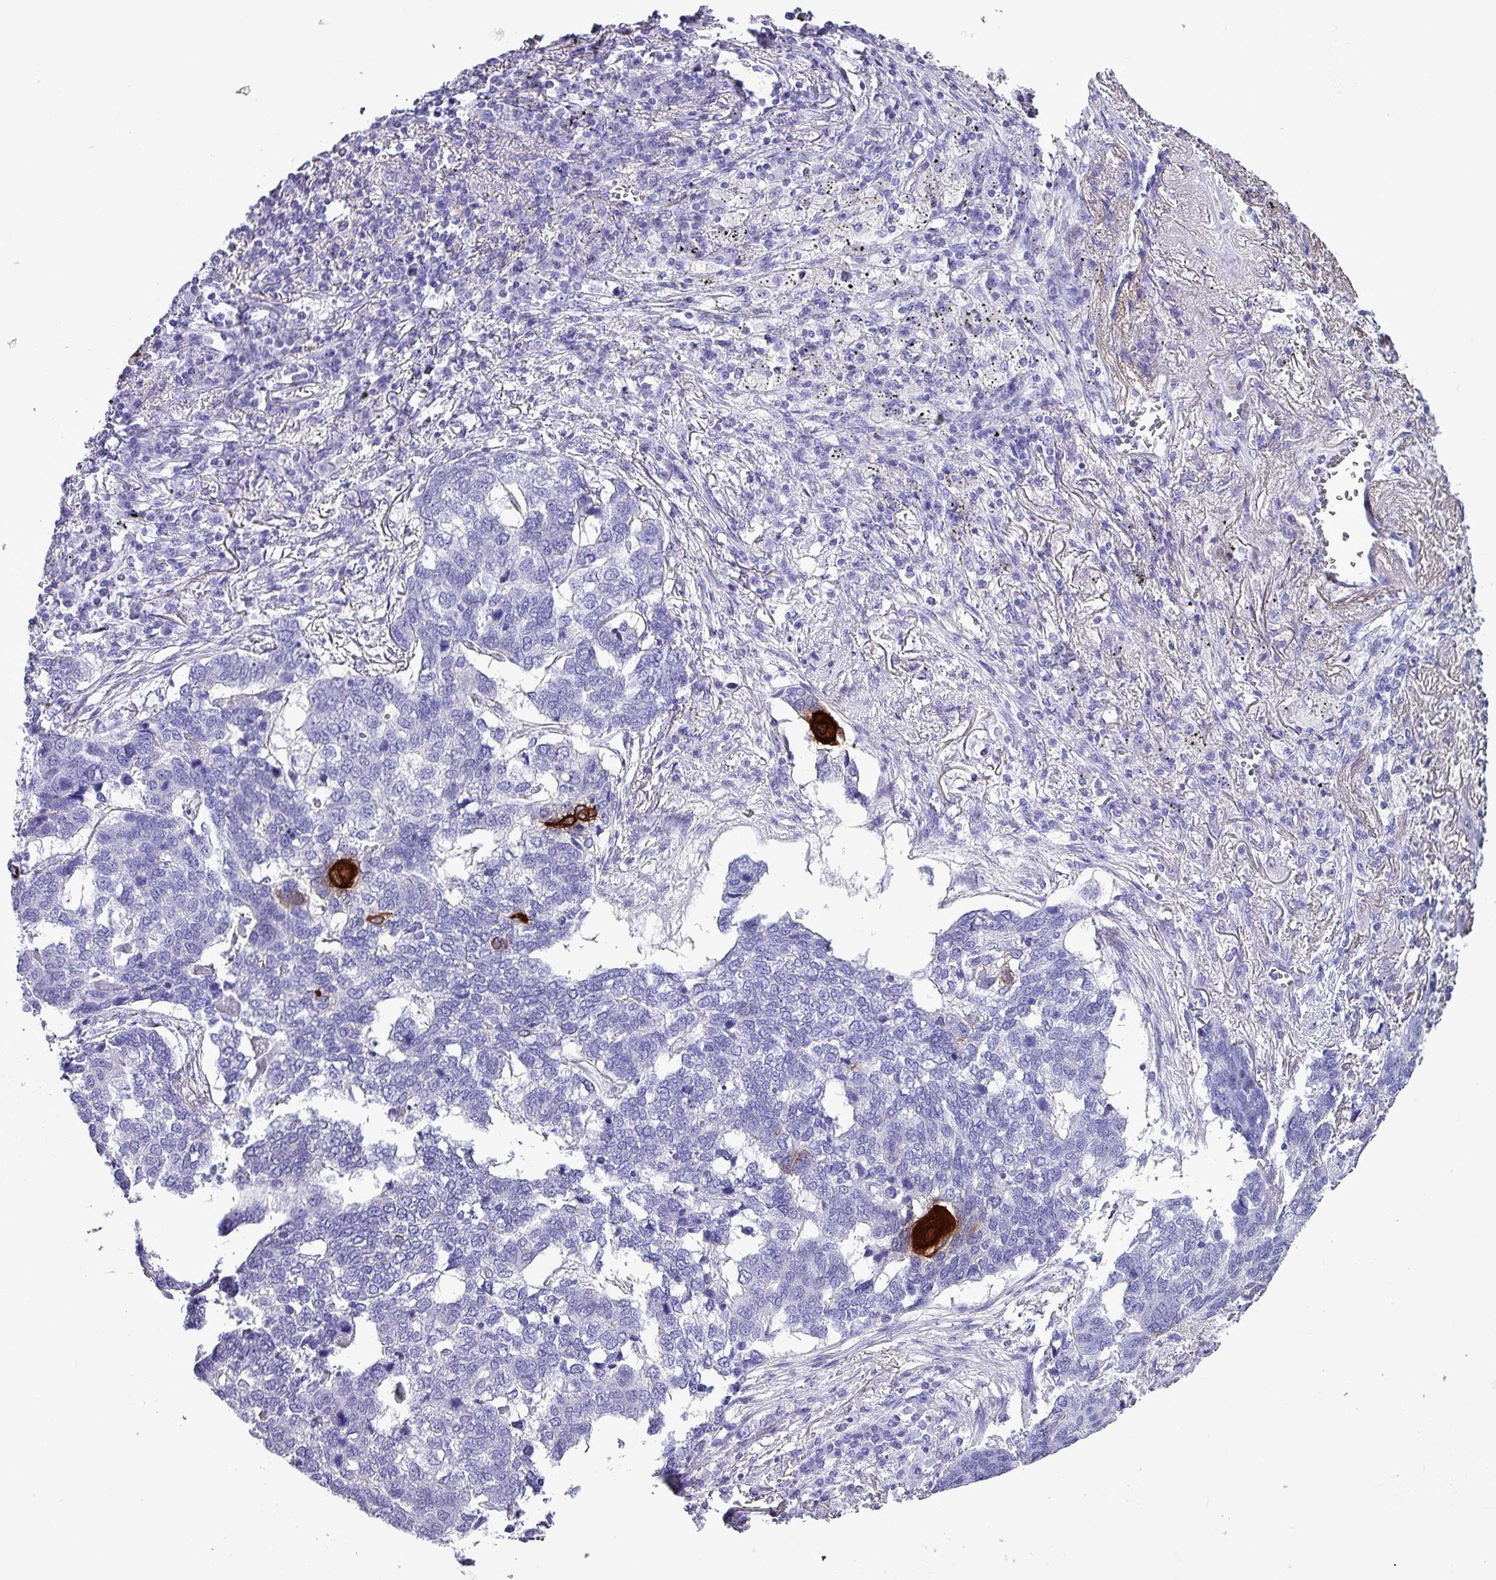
{"staining": {"intensity": "strong", "quantity": "<25%", "location": "cytoplasmic/membranous"}, "tissue": "lung cancer", "cell_type": "Tumor cells", "image_type": "cancer", "snomed": [{"axis": "morphology", "description": "Squamous cell carcinoma, NOS"}, {"axis": "topography", "description": "Lung"}], "caption": "This histopathology image displays lung cancer stained with IHC to label a protein in brown. The cytoplasmic/membranous of tumor cells show strong positivity for the protein. Nuclei are counter-stained blue.", "gene": "KRT6C", "patient": {"sex": "female", "age": 63}}